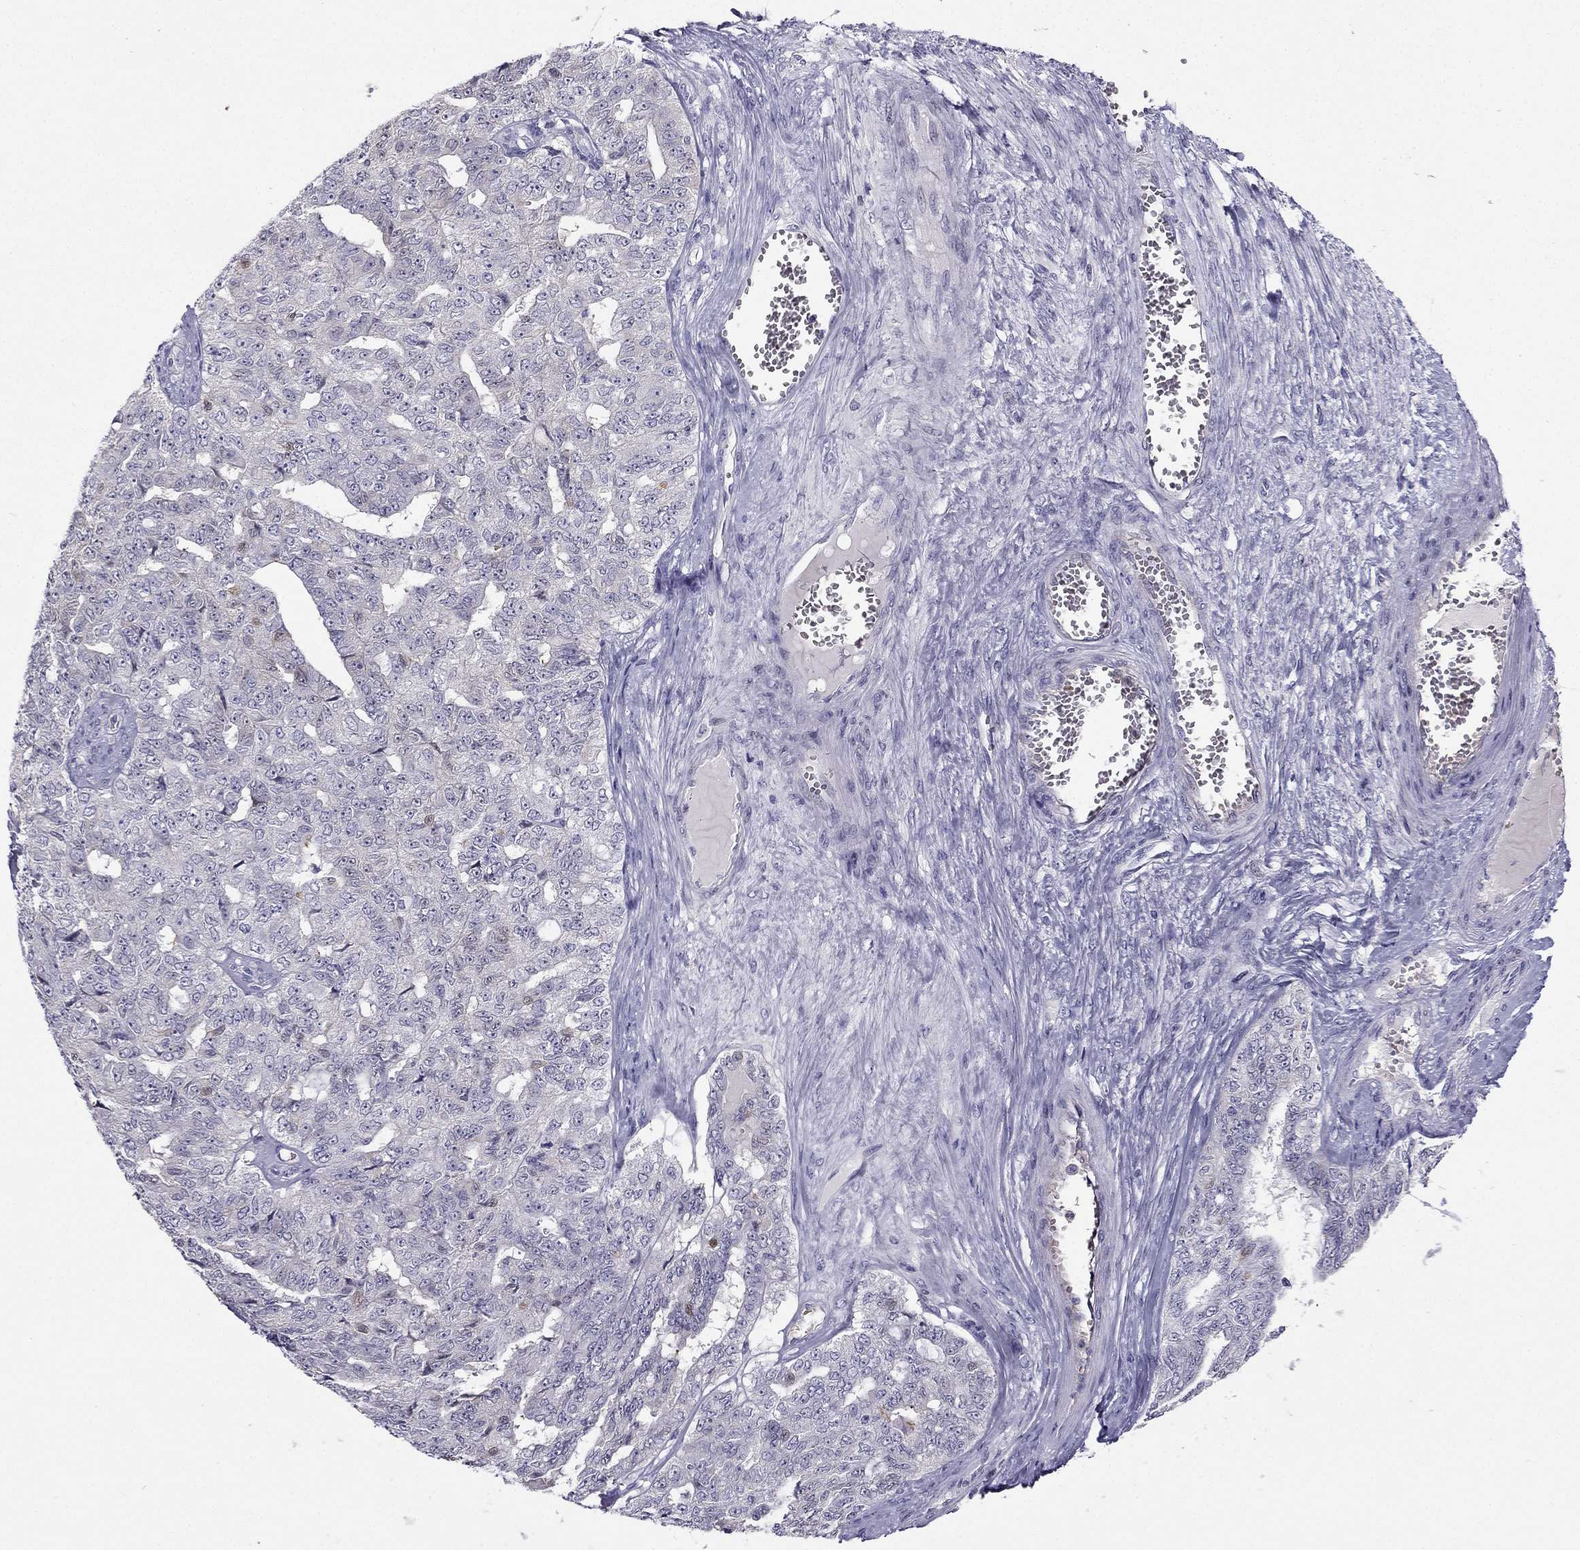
{"staining": {"intensity": "negative", "quantity": "none", "location": "none"}, "tissue": "ovarian cancer", "cell_type": "Tumor cells", "image_type": "cancer", "snomed": [{"axis": "morphology", "description": "Cystadenocarcinoma, serous, NOS"}, {"axis": "topography", "description": "Ovary"}], "caption": "Immunohistochemistry of human ovarian cancer exhibits no expression in tumor cells. The staining was performed using DAB to visualize the protein expression in brown, while the nuclei were stained in blue with hematoxylin (Magnification: 20x).", "gene": "RSPH14", "patient": {"sex": "female", "age": 71}}